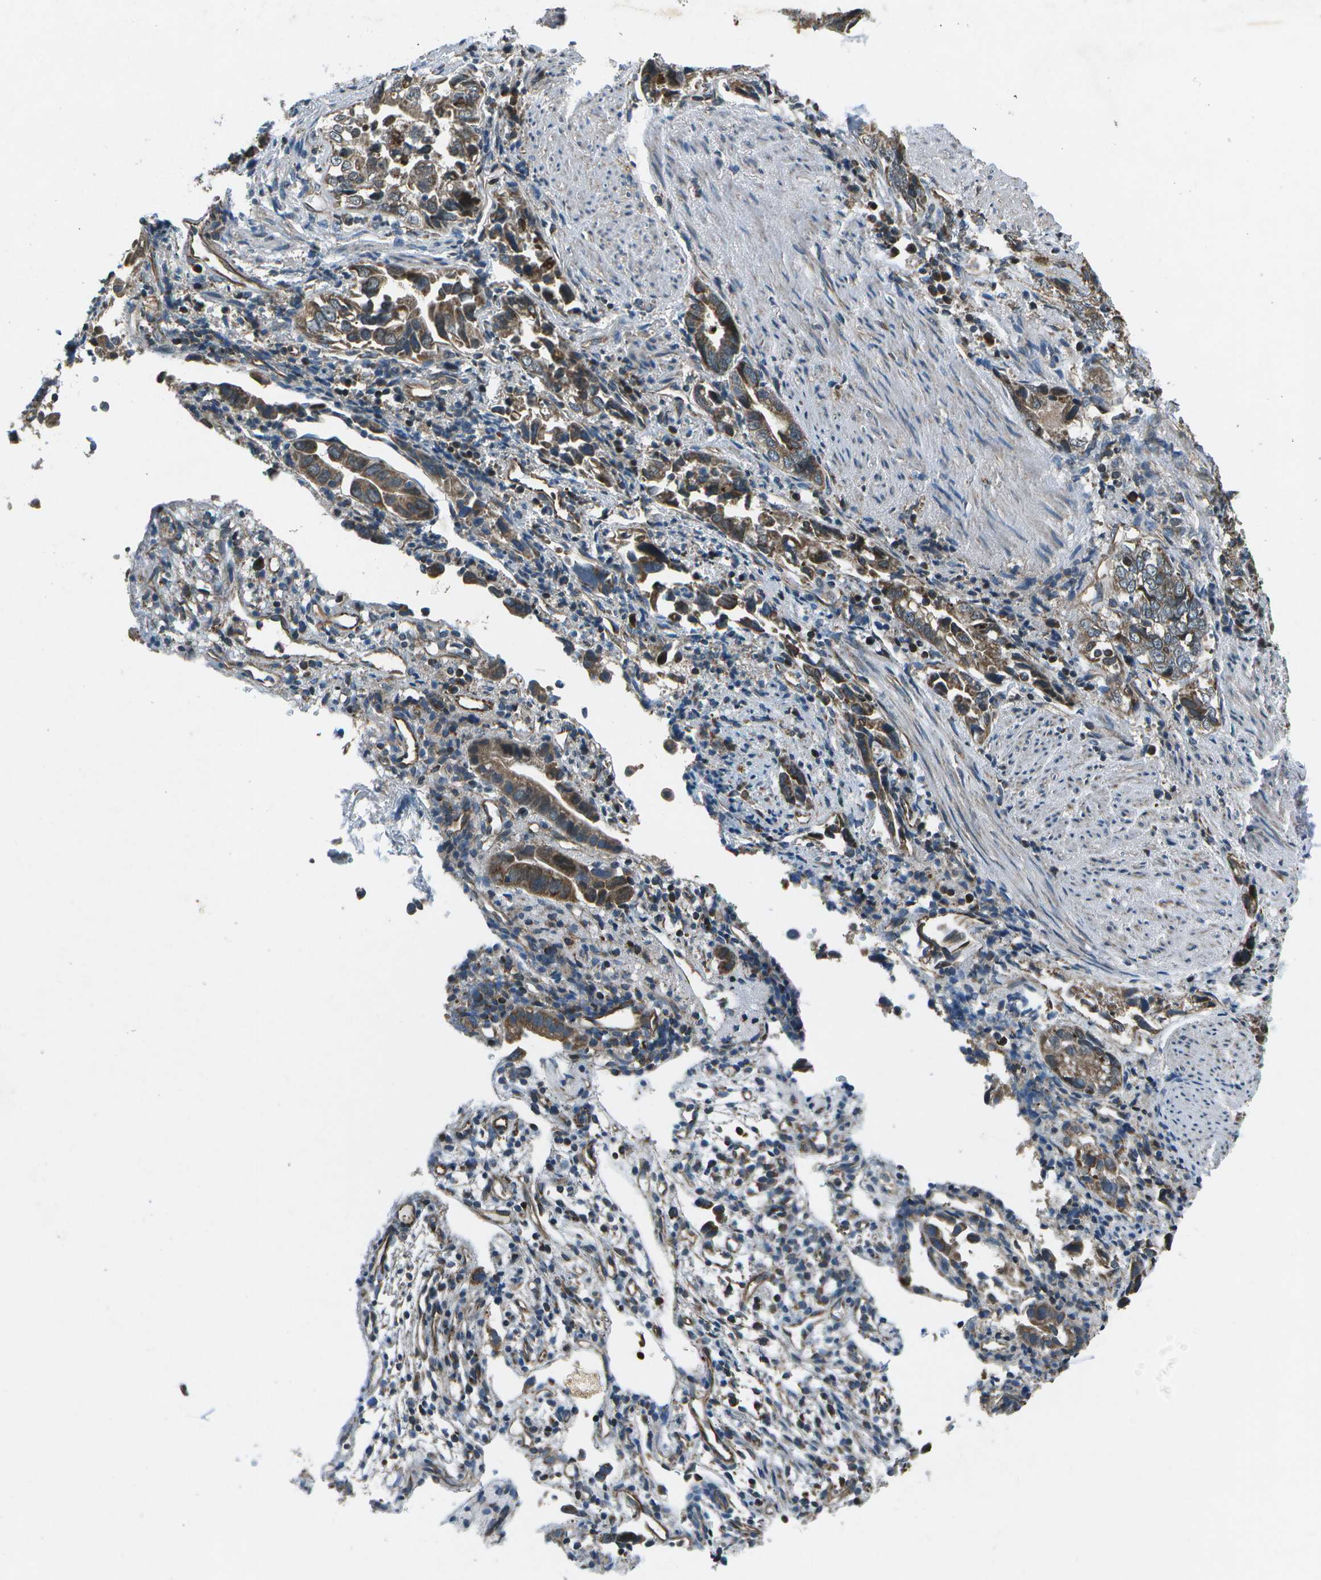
{"staining": {"intensity": "moderate", "quantity": ">75%", "location": "cytoplasmic/membranous"}, "tissue": "liver cancer", "cell_type": "Tumor cells", "image_type": "cancer", "snomed": [{"axis": "morphology", "description": "Cholangiocarcinoma"}, {"axis": "topography", "description": "Liver"}], "caption": "This photomicrograph reveals immunohistochemistry staining of liver cancer (cholangiocarcinoma), with medium moderate cytoplasmic/membranous positivity in about >75% of tumor cells.", "gene": "EIF2AK1", "patient": {"sex": "female", "age": 79}}